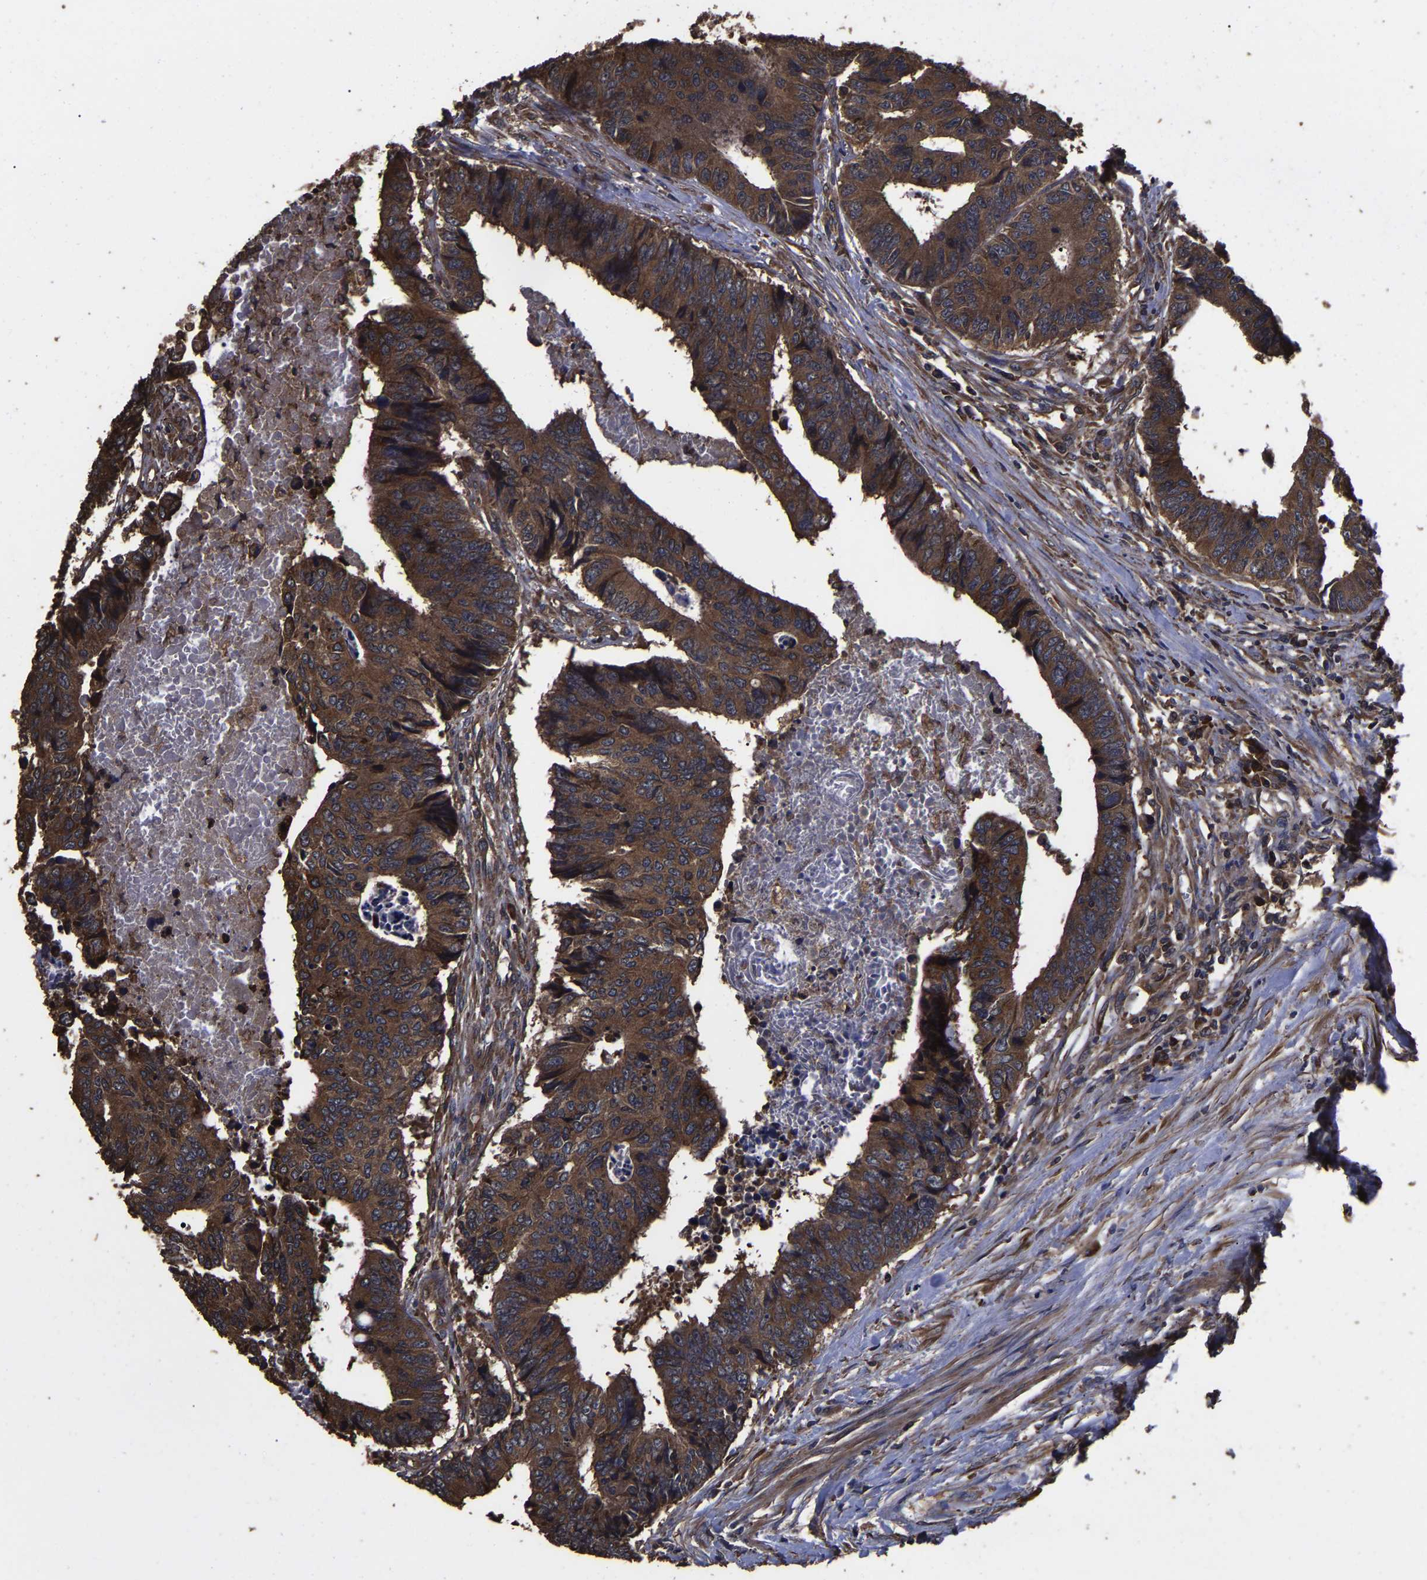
{"staining": {"intensity": "strong", "quantity": ">75%", "location": "cytoplasmic/membranous"}, "tissue": "colorectal cancer", "cell_type": "Tumor cells", "image_type": "cancer", "snomed": [{"axis": "morphology", "description": "Adenocarcinoma, NOS"}, {"axis": "topography", "description": "Rectum"}], "caption": "IHC photomicrograph of colorectal cancer stained for a protein (brown), which displays high levels of strong cytoplasmic/membranous positivity in approximately >75% of tumor cells.", "gene": "ITCH", "patient": {"sex": "male", "age": 84}}